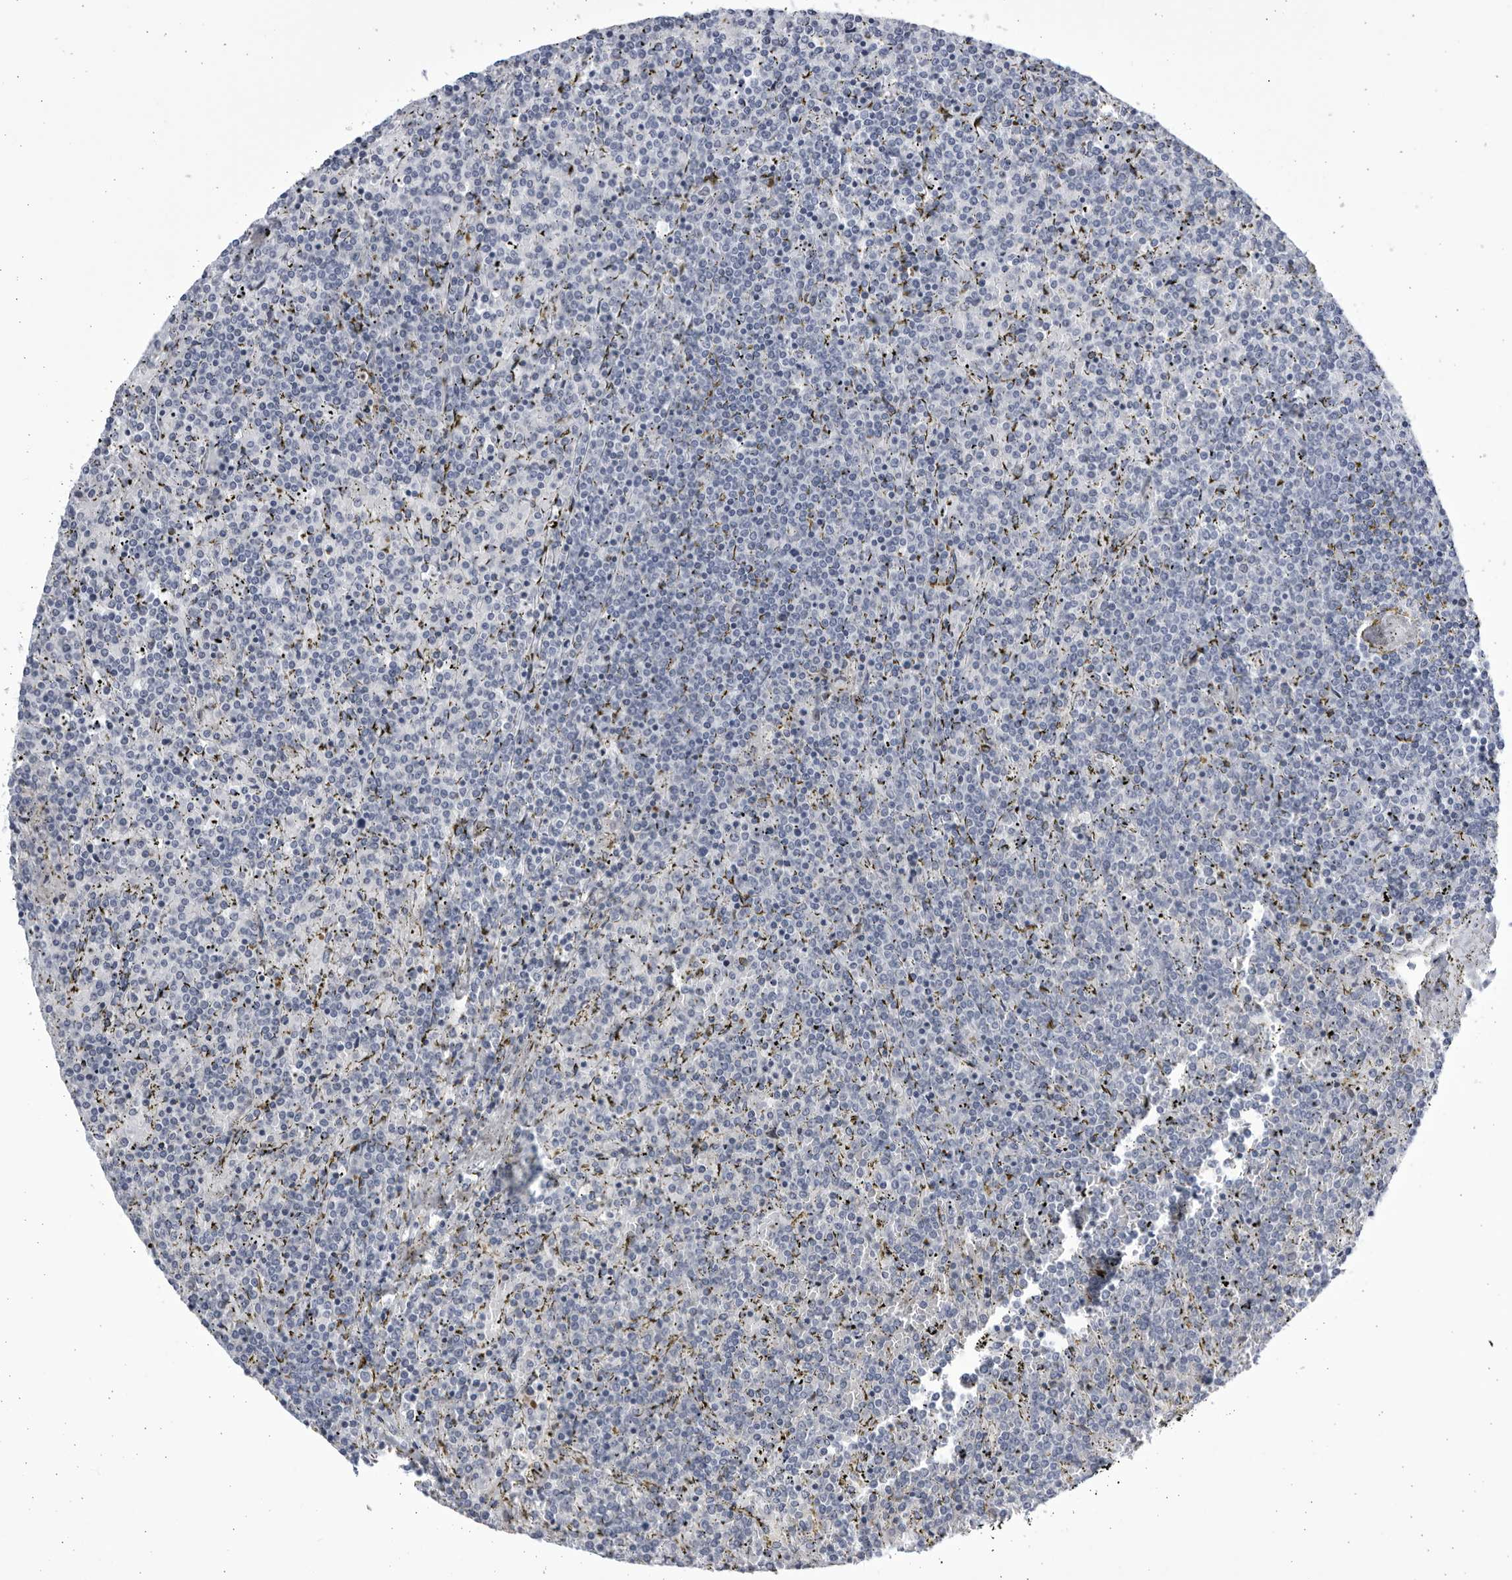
{"staining": {"intensity": "negative", "quantity": "none", "location": "none"}, "tissue": "lymphoma", "cell_type": "Tumor cells", "image_type": "cancer", "snomed": [{"axis": "morphology", "description": "Malignant lymphoma, non-Hodgkin's type, Low grade"}, {"axis": "topography", "description": "Spleen"}], "caption": "High power microscopy histopathology image of an immunohistochemistry (IHC) photomicrograph of lymphoma, revealing no significant expression in tumor cells.", "gene": "CCDC181", "patient": {"sex": "female", "age": 19}}